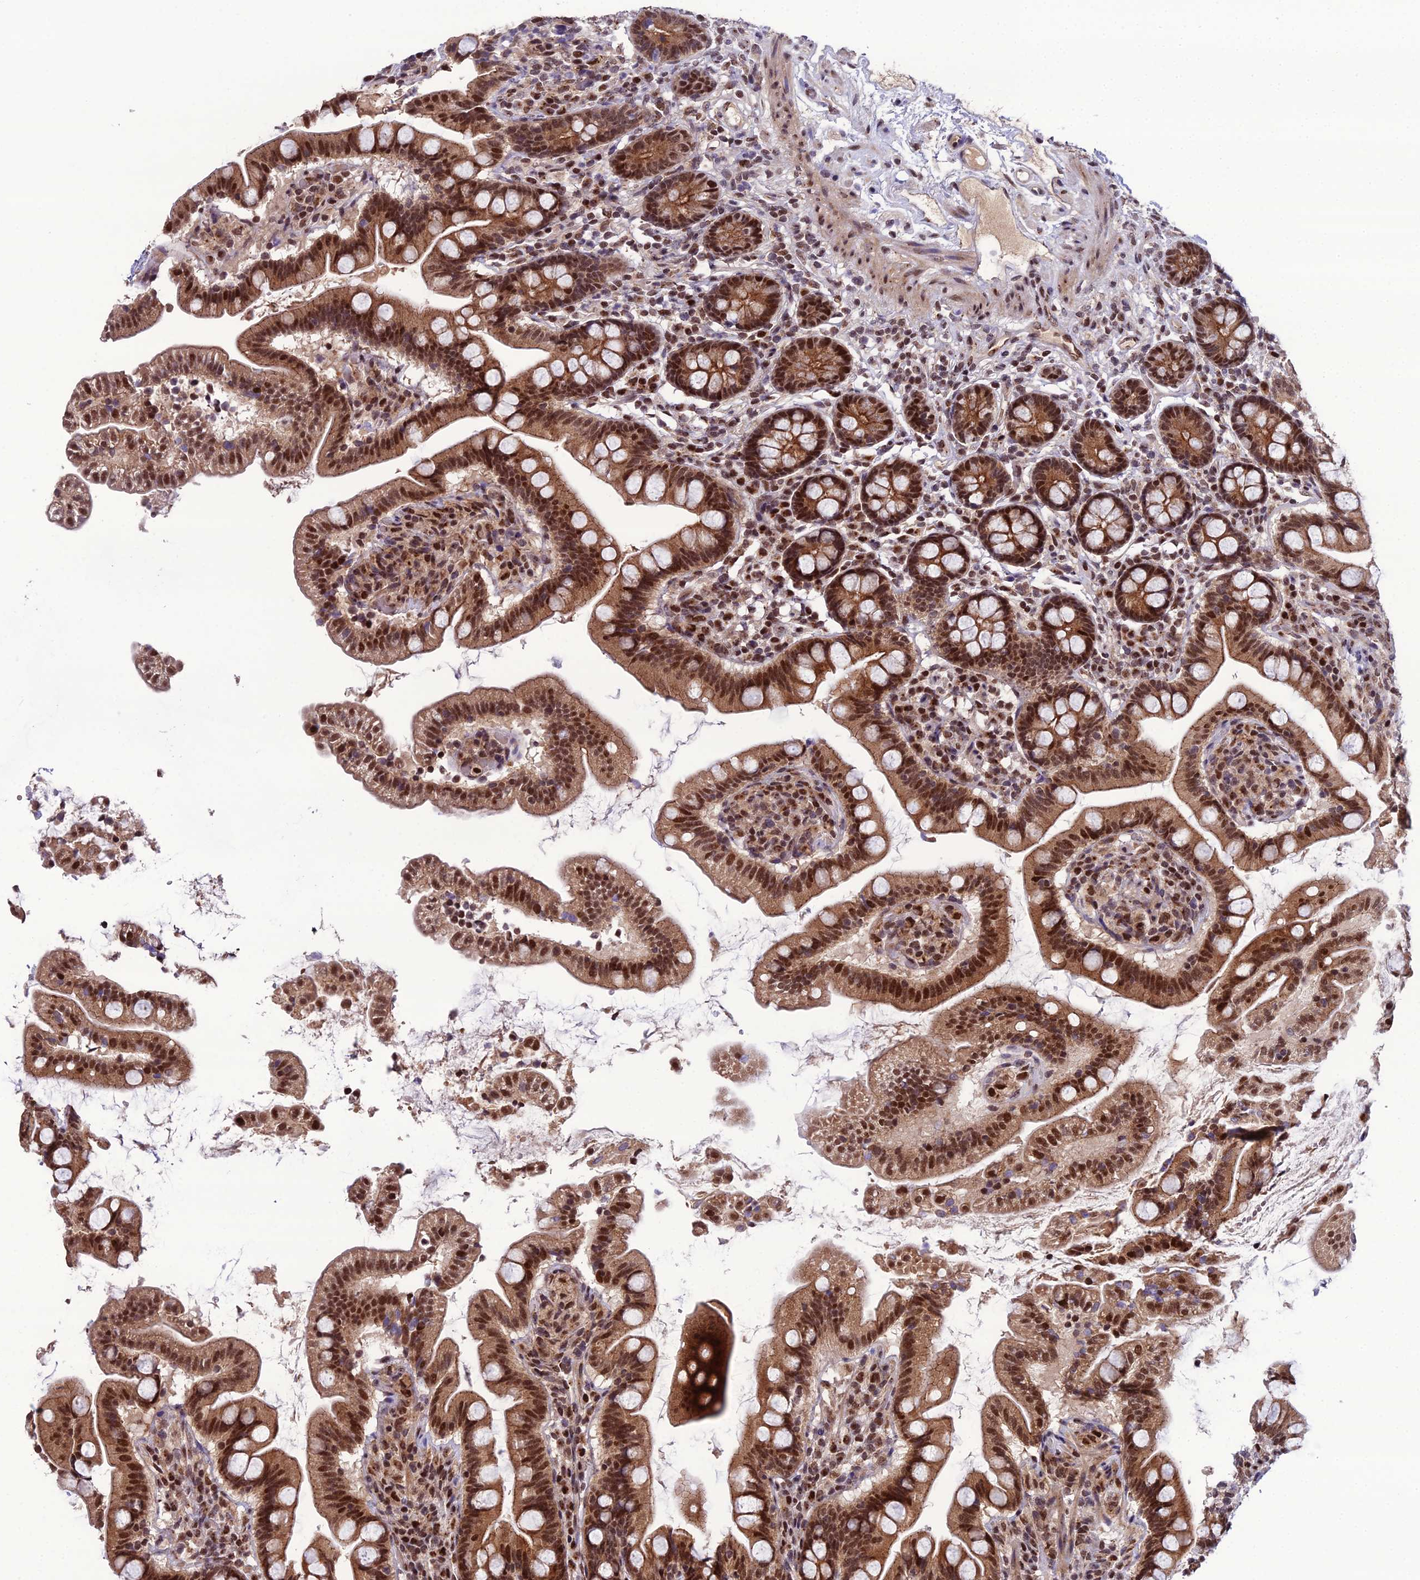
{"staining": {"intensity": "strong", "quantity": ">75%", "location": "cytoplasmic/membranous,nuclear"}, "tissue": "small intestine", "cell_type": "Glandular cells", "image_type": "normal", "snomed": [{"axis": "morphology", "description": "Normal tissue, NOS"}, {"axis": "topography", "description": "Small intestine"}], "caption": "Human small intestine stained with a brown dye reveals strong cytoplasmic/membranous,nuclear positive positivity in approximately >75% of glandular cells.", "gene": "ARL2", "patient": {"sex": "female", "age": 64}}